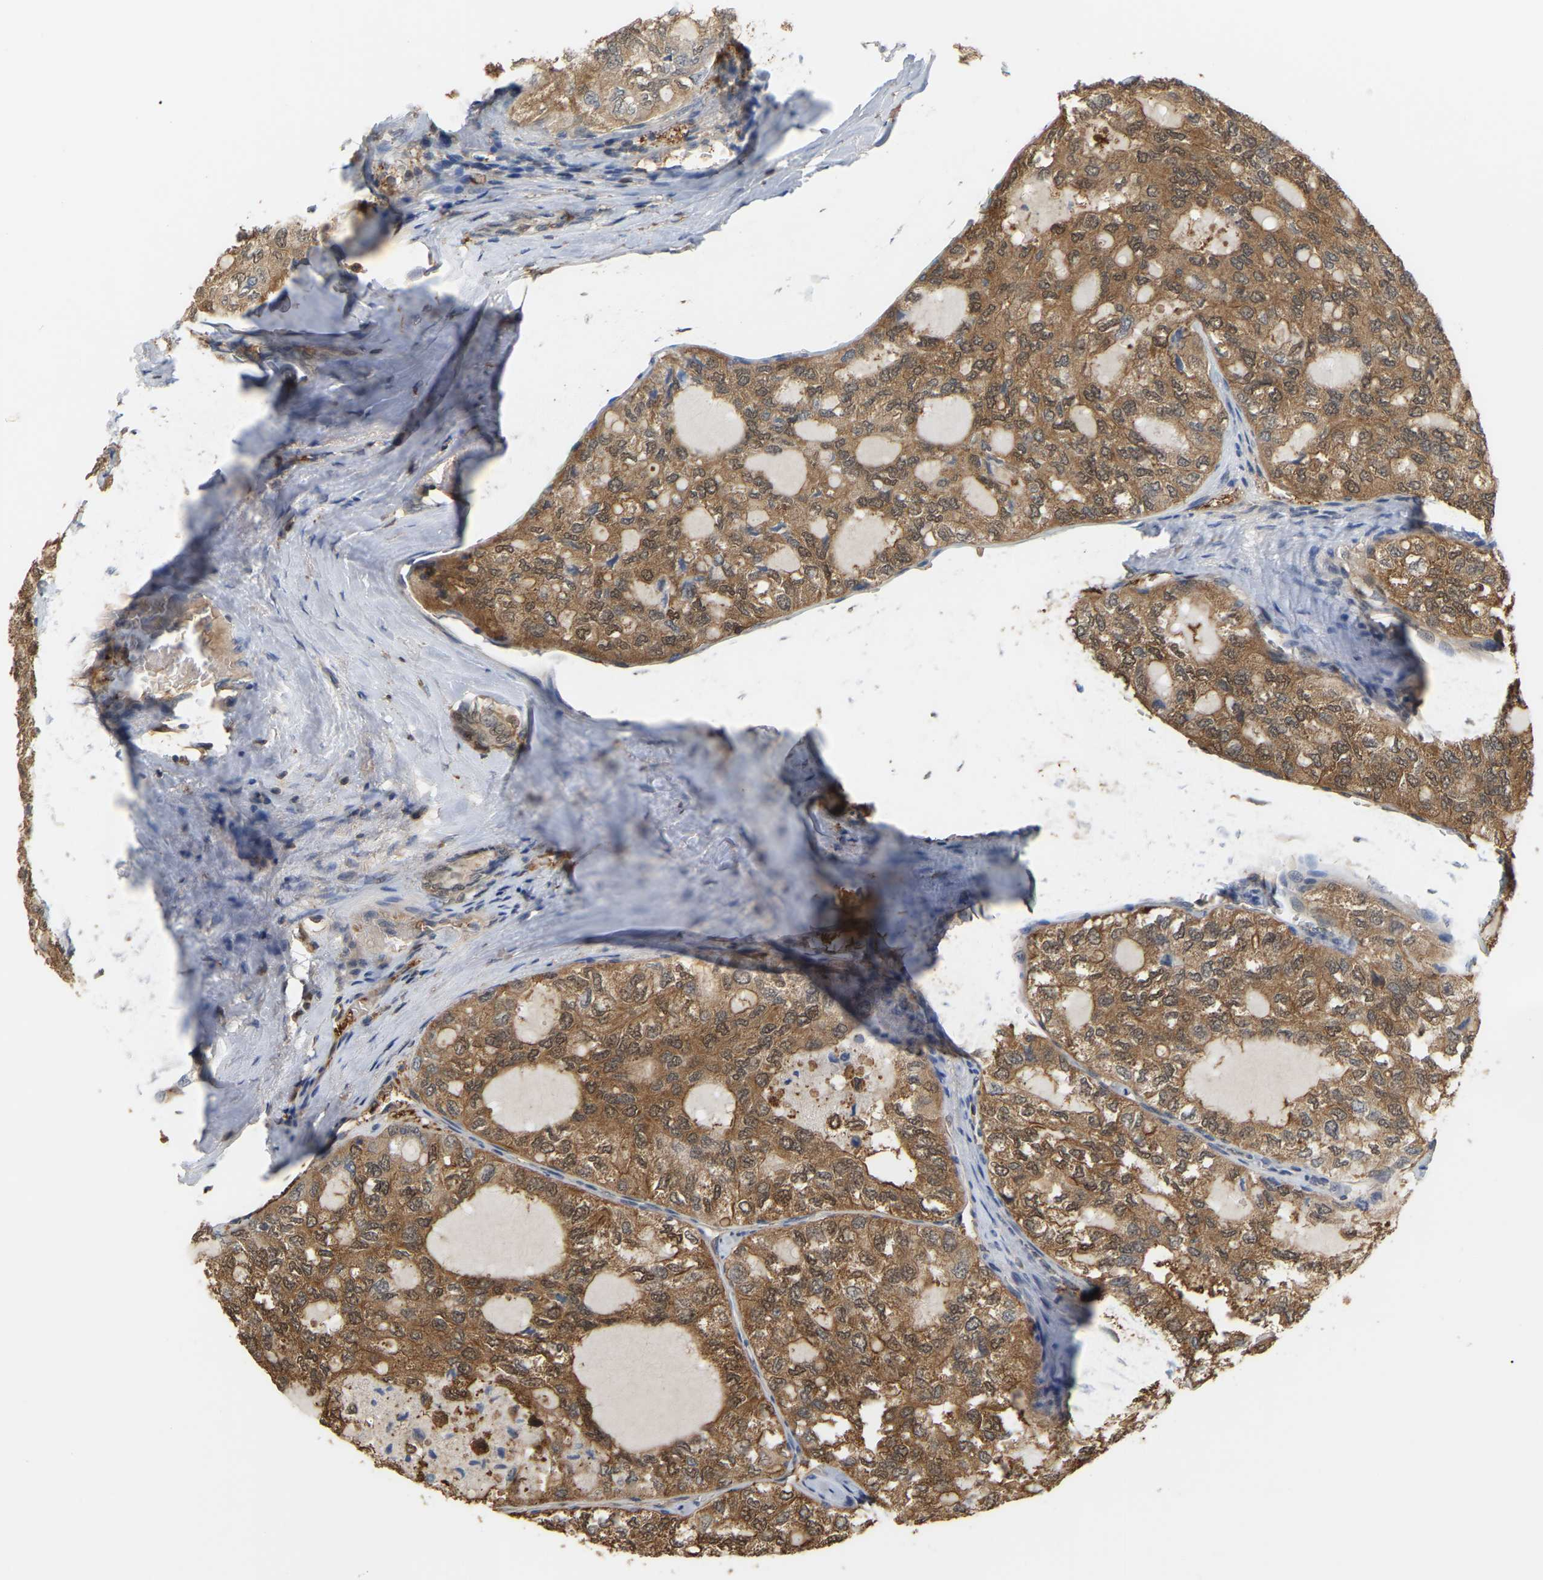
{"staining": {"intensity": "moderate", "quantity": ">75%", "location": "cytoplasmic/membranous"}, "tissue": "thyroid cancer", "cell_type": "Tumor cells", "image_type": "cancer", "snomed": [{"axis": "morphology", "description": "Follicular adenoma carcinoma, NOS"}, {"axis": "topography", "description": "Thyroid gland"}], "caption": "A brown stain labels moderate cytoplasmic/membranous expression of a protein in follicular adenoma carcinoma (thyroid) tumor cells.", "gene": "MTPN", "patient": {"sex": "male", "age": 75}}